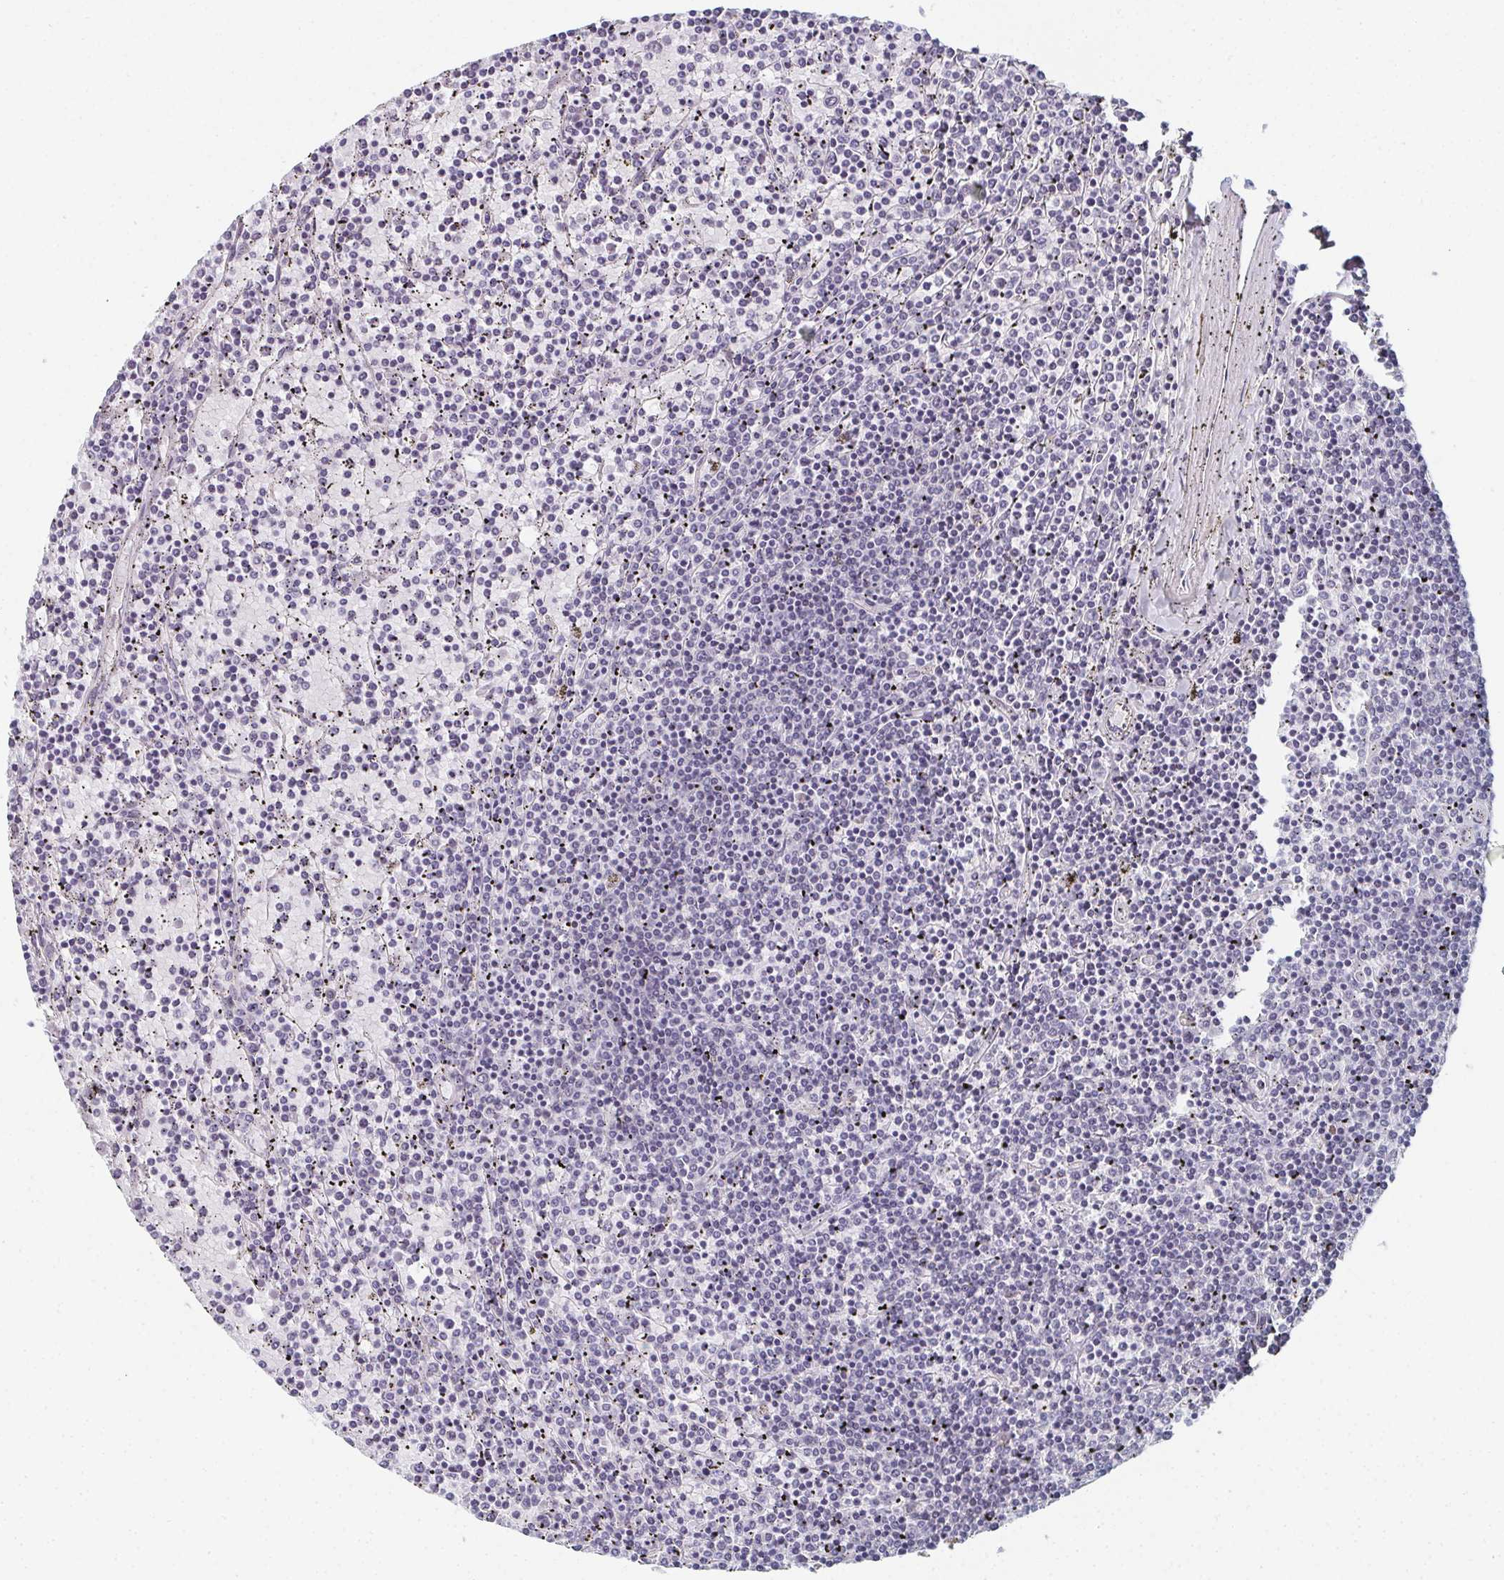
{"staining": {"intensity": "negative", "quantity": "none", "location": "none"}, "tissue": "lymphoma", "cell_type": "Tumor cells", "image_type": "cancer", "snomed": [{"axis": "morphology", "description": "Malignant lymphoma, non-Hodgkin's type, Low grade"}, {"axis": "topography", "description": "Spleen"}], "caption": "Tumor cells show no significant protein expression in lymphoma. The staining was performed using DAB (3,3'-diaminobenzidine) to visualize the protein expression in brown, while the nuclei were stained in blue with hematoxylin (Magnification: 20x).", "gene": "PYCR3", "patient": {"sex": "female", "age": 77}}